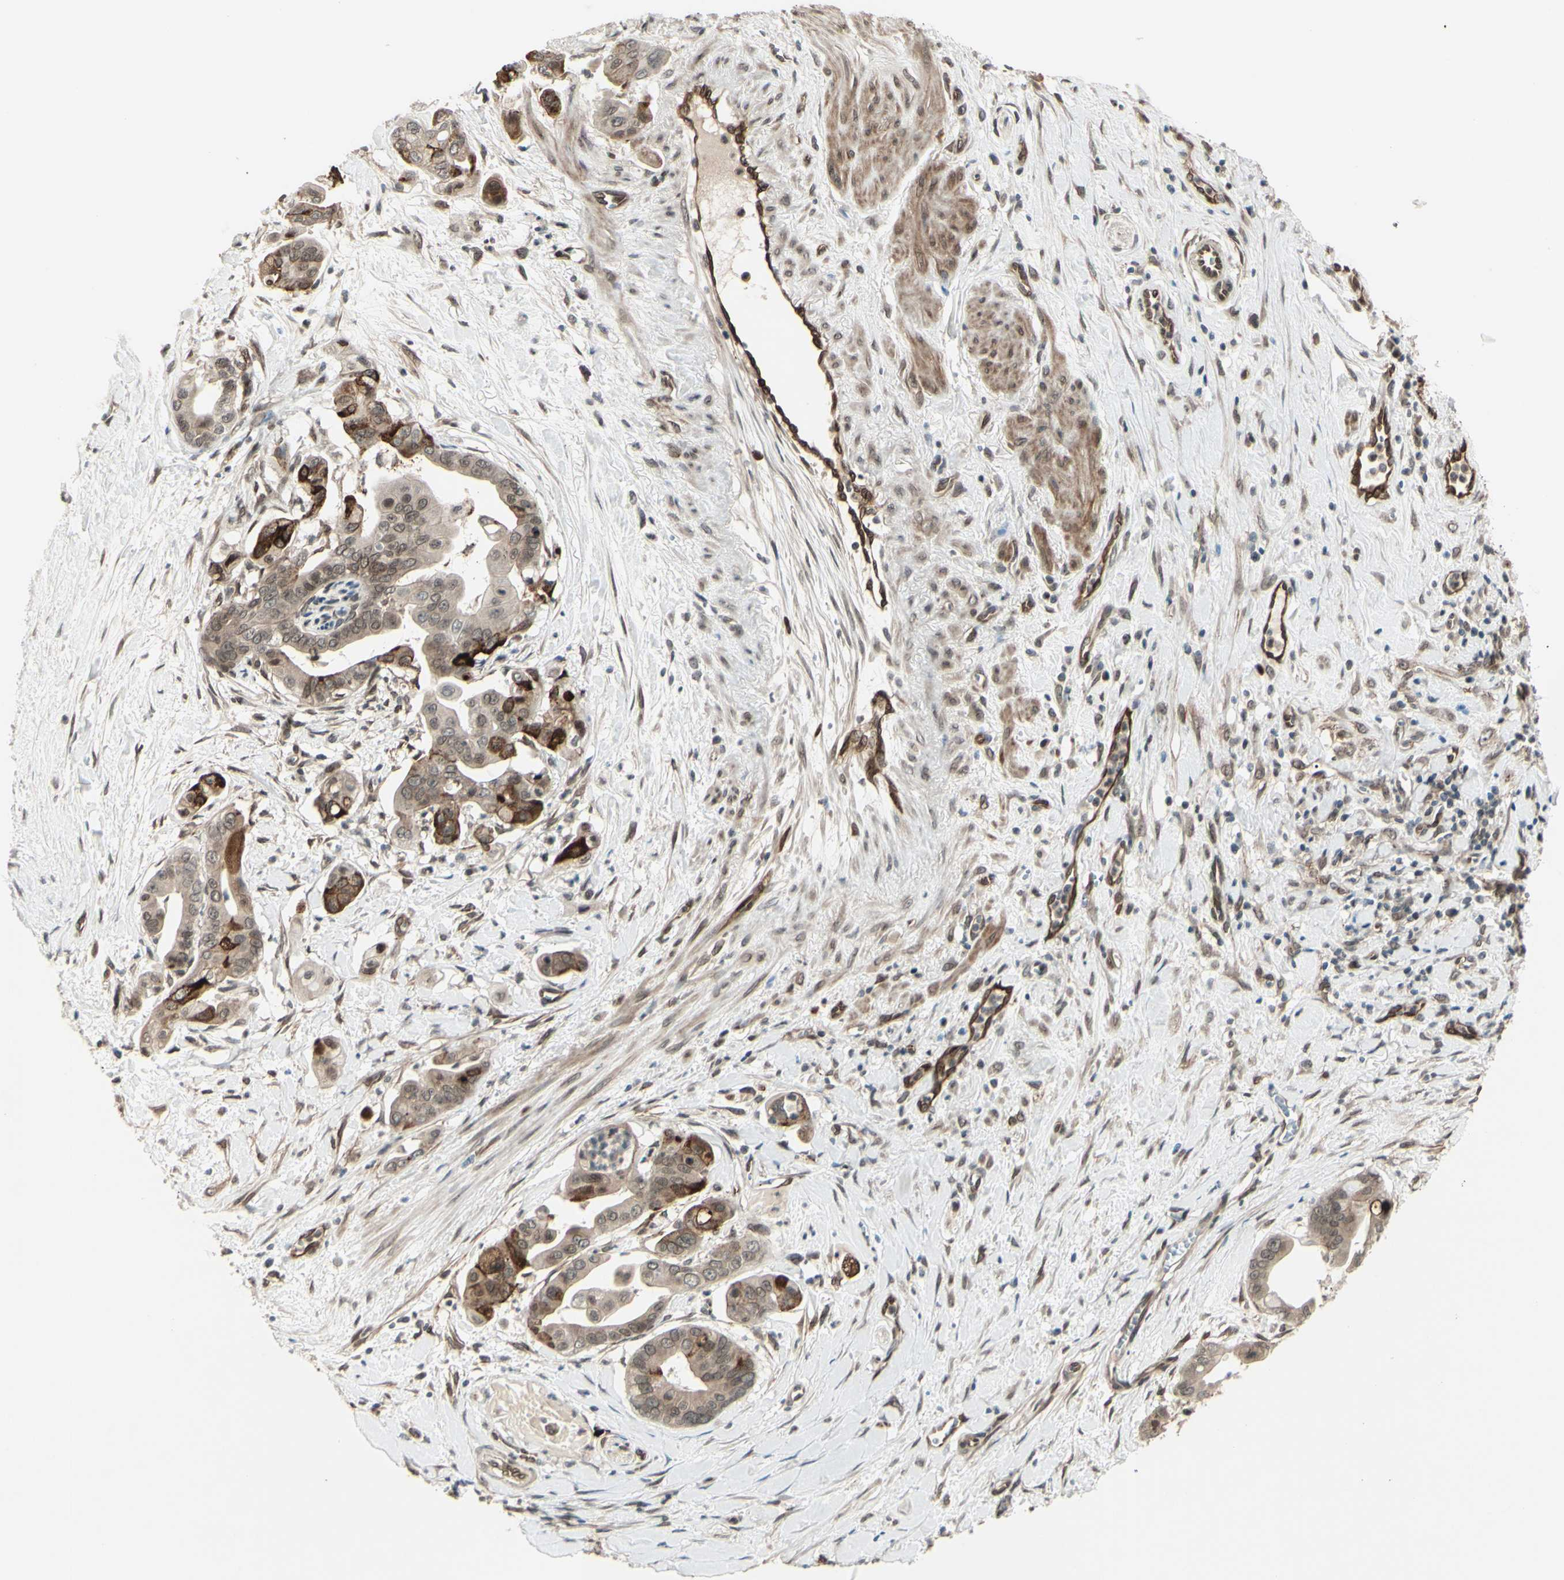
{"staining": {"intensity": "moderate", "quantity": ">75%", "location": "cytoplasmic/membranous,nuclear"}, "tissue": "pancreatic cancer", "cell_type": "Tumor cells", "image_type": "cancer", "snomed": [{"axis": "morphology", "description": "Adenocarcinoma, NOS"}, {"axis": "topography", "description": "Pancreas"}], "caption": "Immunohistochemical staining of human pancreatic adenocarcinoma demonstrates moderate cytoplasmic/membranous and nuclear protein positivity in approximately >75% of tumor cells.", "gene": "MLF2", "patient": {"sex": "female", "age": 75}}